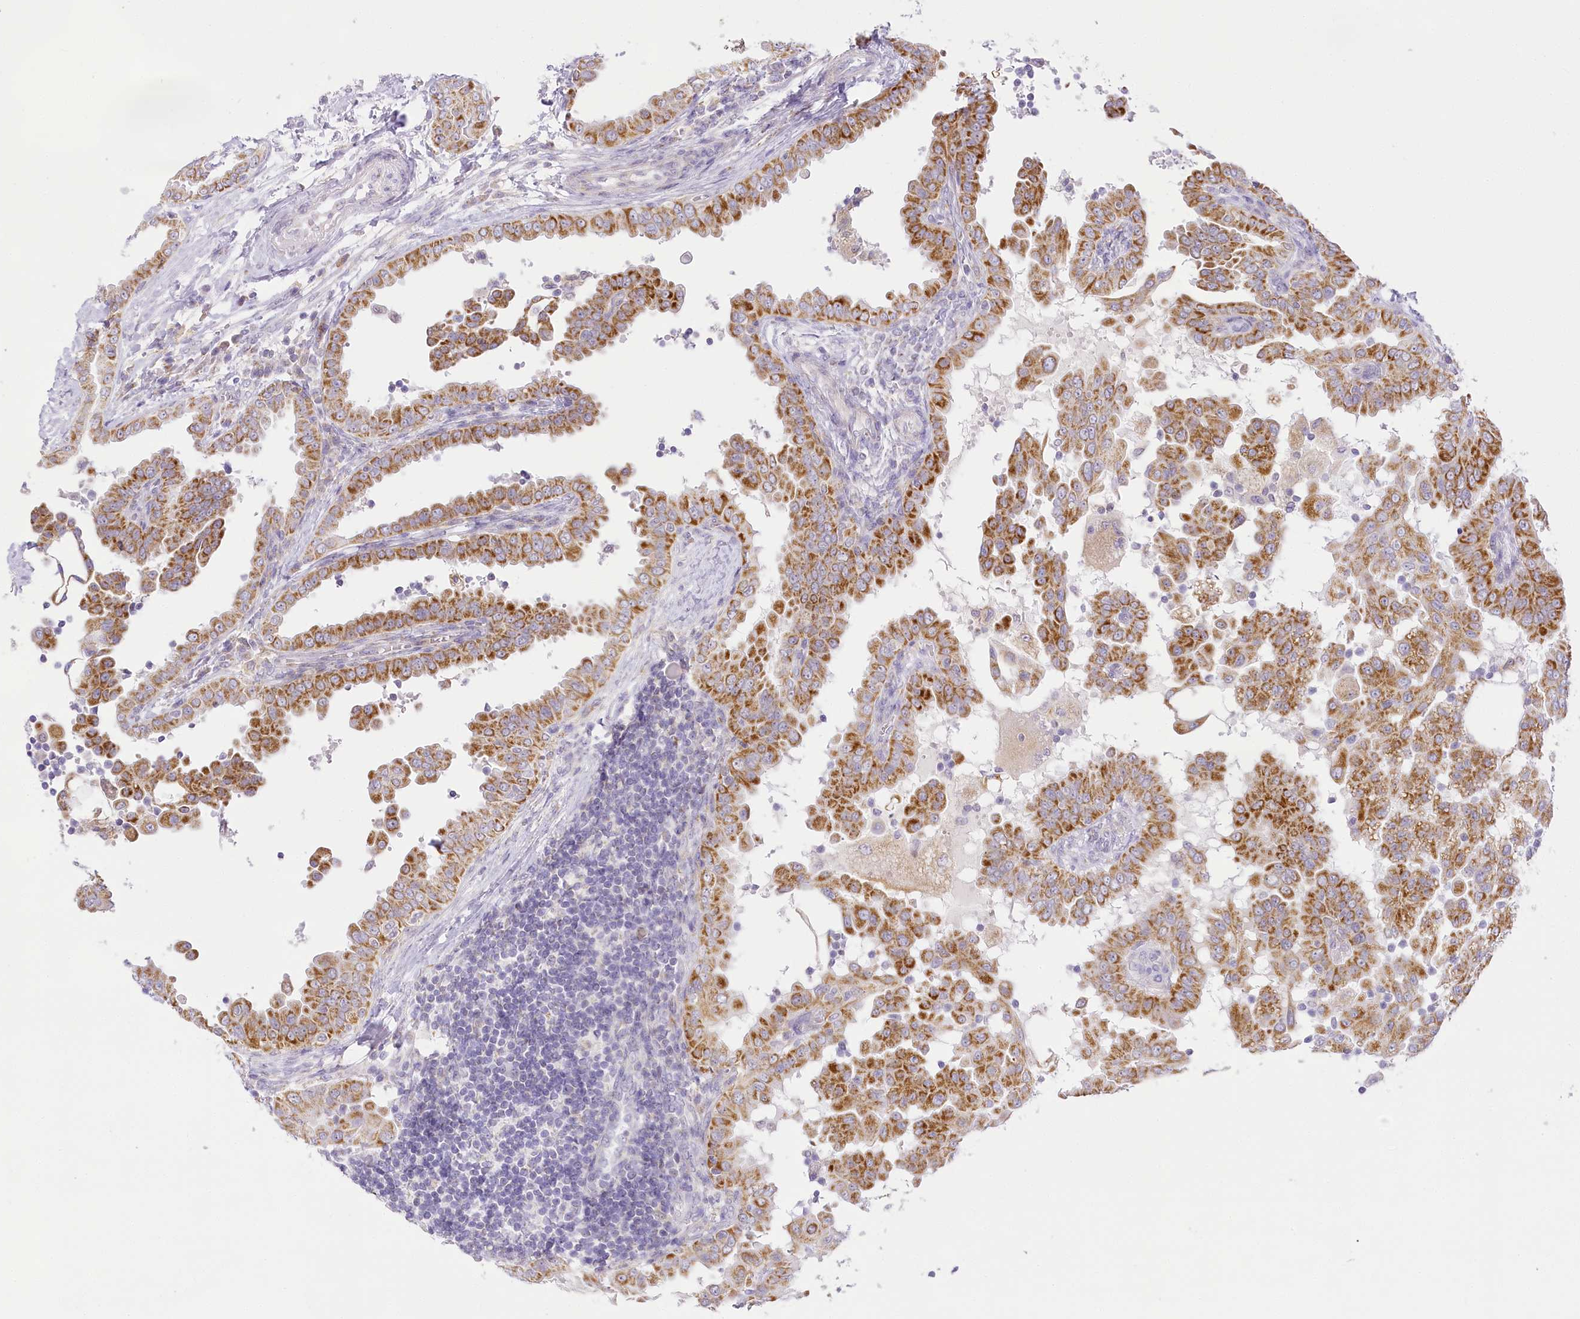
{"staining": {"intensity": "moderate", "quantity": ">75%", "location": "cytoplasmic/membranous"}, "tissue": "thyroid cancer", "cell_type": "Tumor cells", "image_type": "cancer", "snomed": [{"axis": "morphology", "description": "Papillary adenocarcinoma, NOS"}, {"axis": "topography", "description": "Thyroid gland"}], "caption": "High-magnification brightfield microscopy of papillary adenocarcinoma (thyroid) stained with DAB (3,3'-diaminobenzidine) (brown) and counterstained with hematoxylin (blue). tumor cells exhibit moderate cytoplasmic/membranous expression is identified in approximately>75% of cells.", "gene": "CCDC30", "patient": {"sex": "male", "age": 33}}